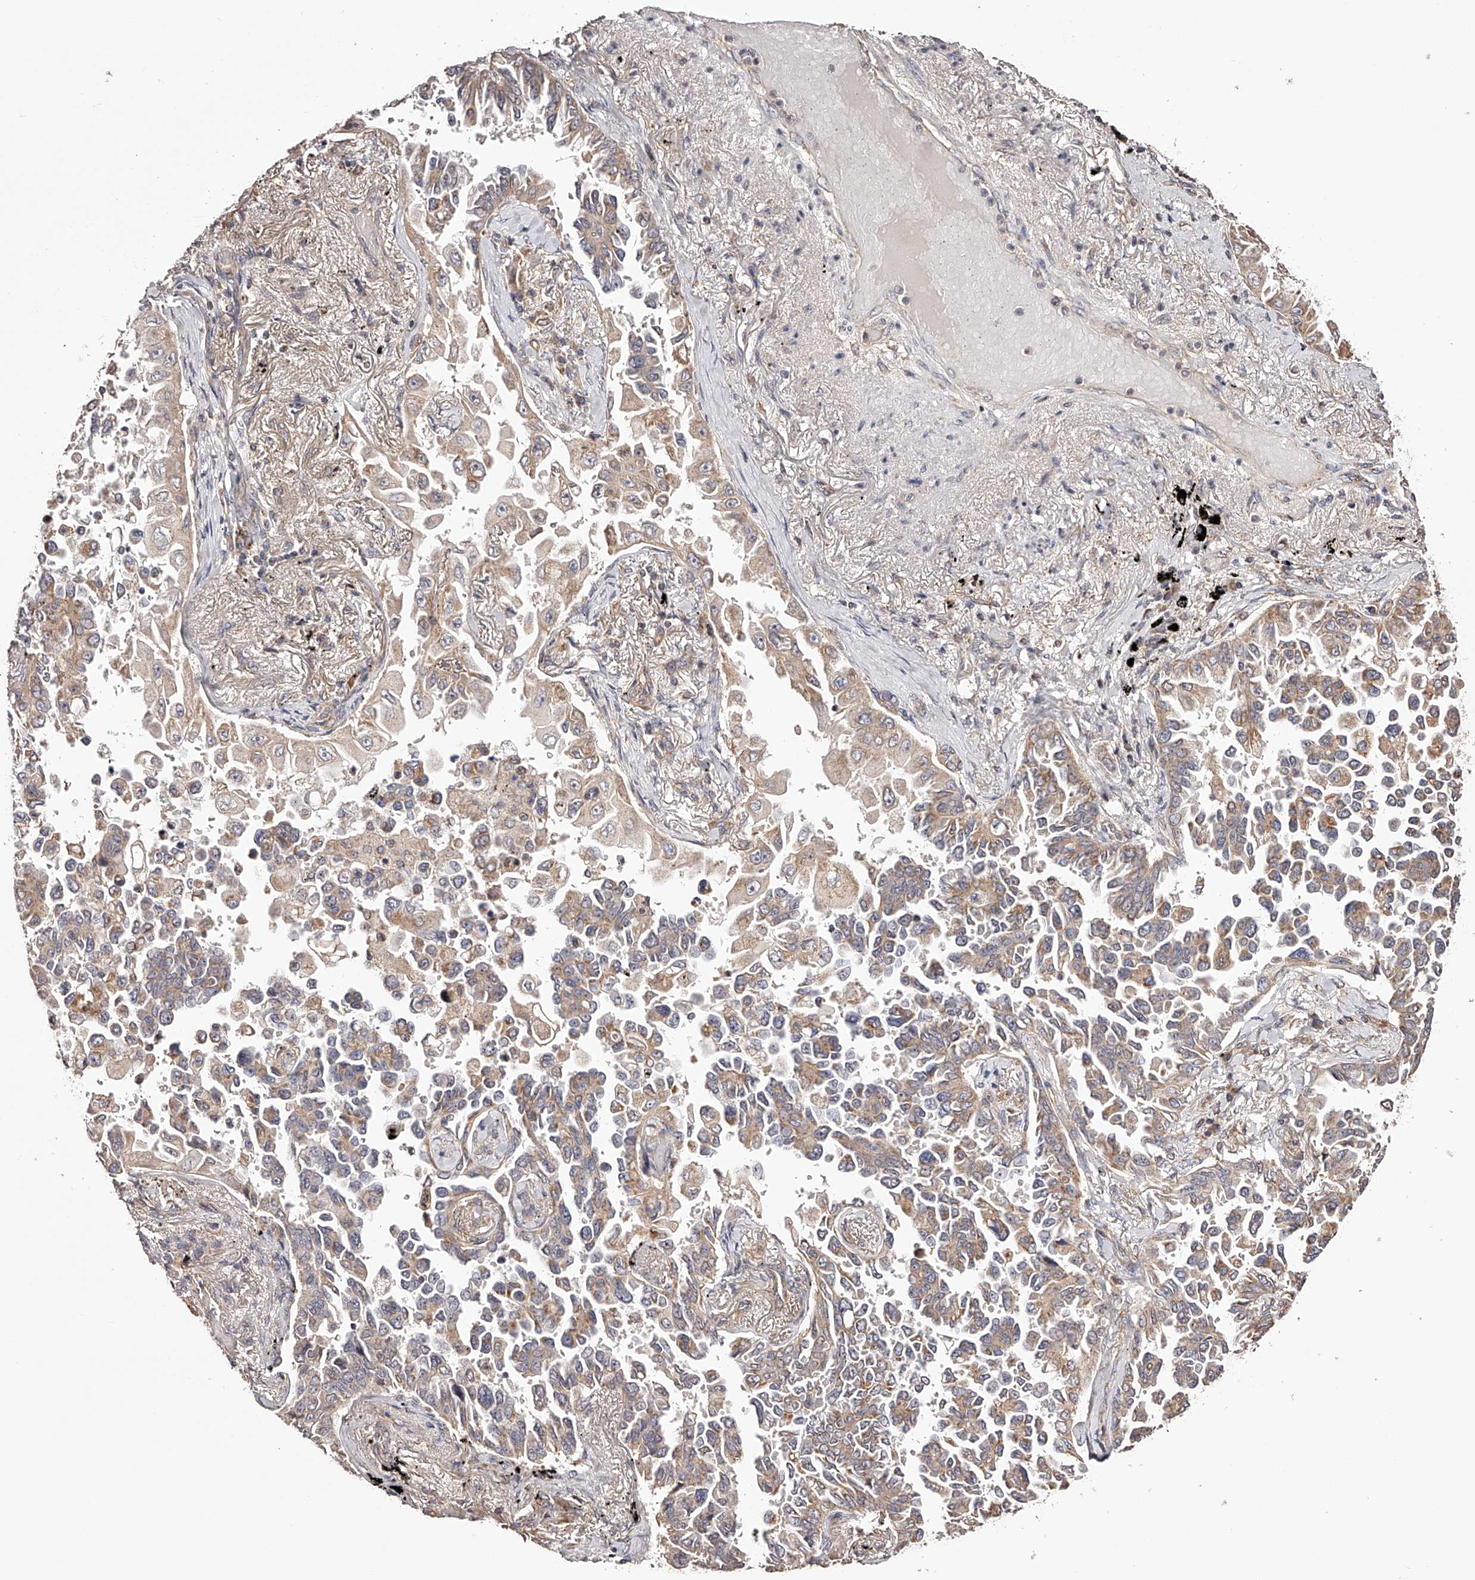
{"staining": {"intensity": "weak", "quantity": ">75%", "location": "cytoplasmic/membranous"}, "tissue": "lung cancer", "cell_type": "Tumor cells", "image_type": "cancer", "snomed": [{"axis": "morphology", "description": "Adenocarcinoma, NOS"}, {"axis": "topography", "description": "Lung"}], "caption": "Human adenocarcinoma (lung) stained for a protein (brown) displays weak cytoplasmic/membranous positive positivity in about >75% of tumor cells.", "gene": "USP21", "patient": {"sex": "female", "age": 67}}